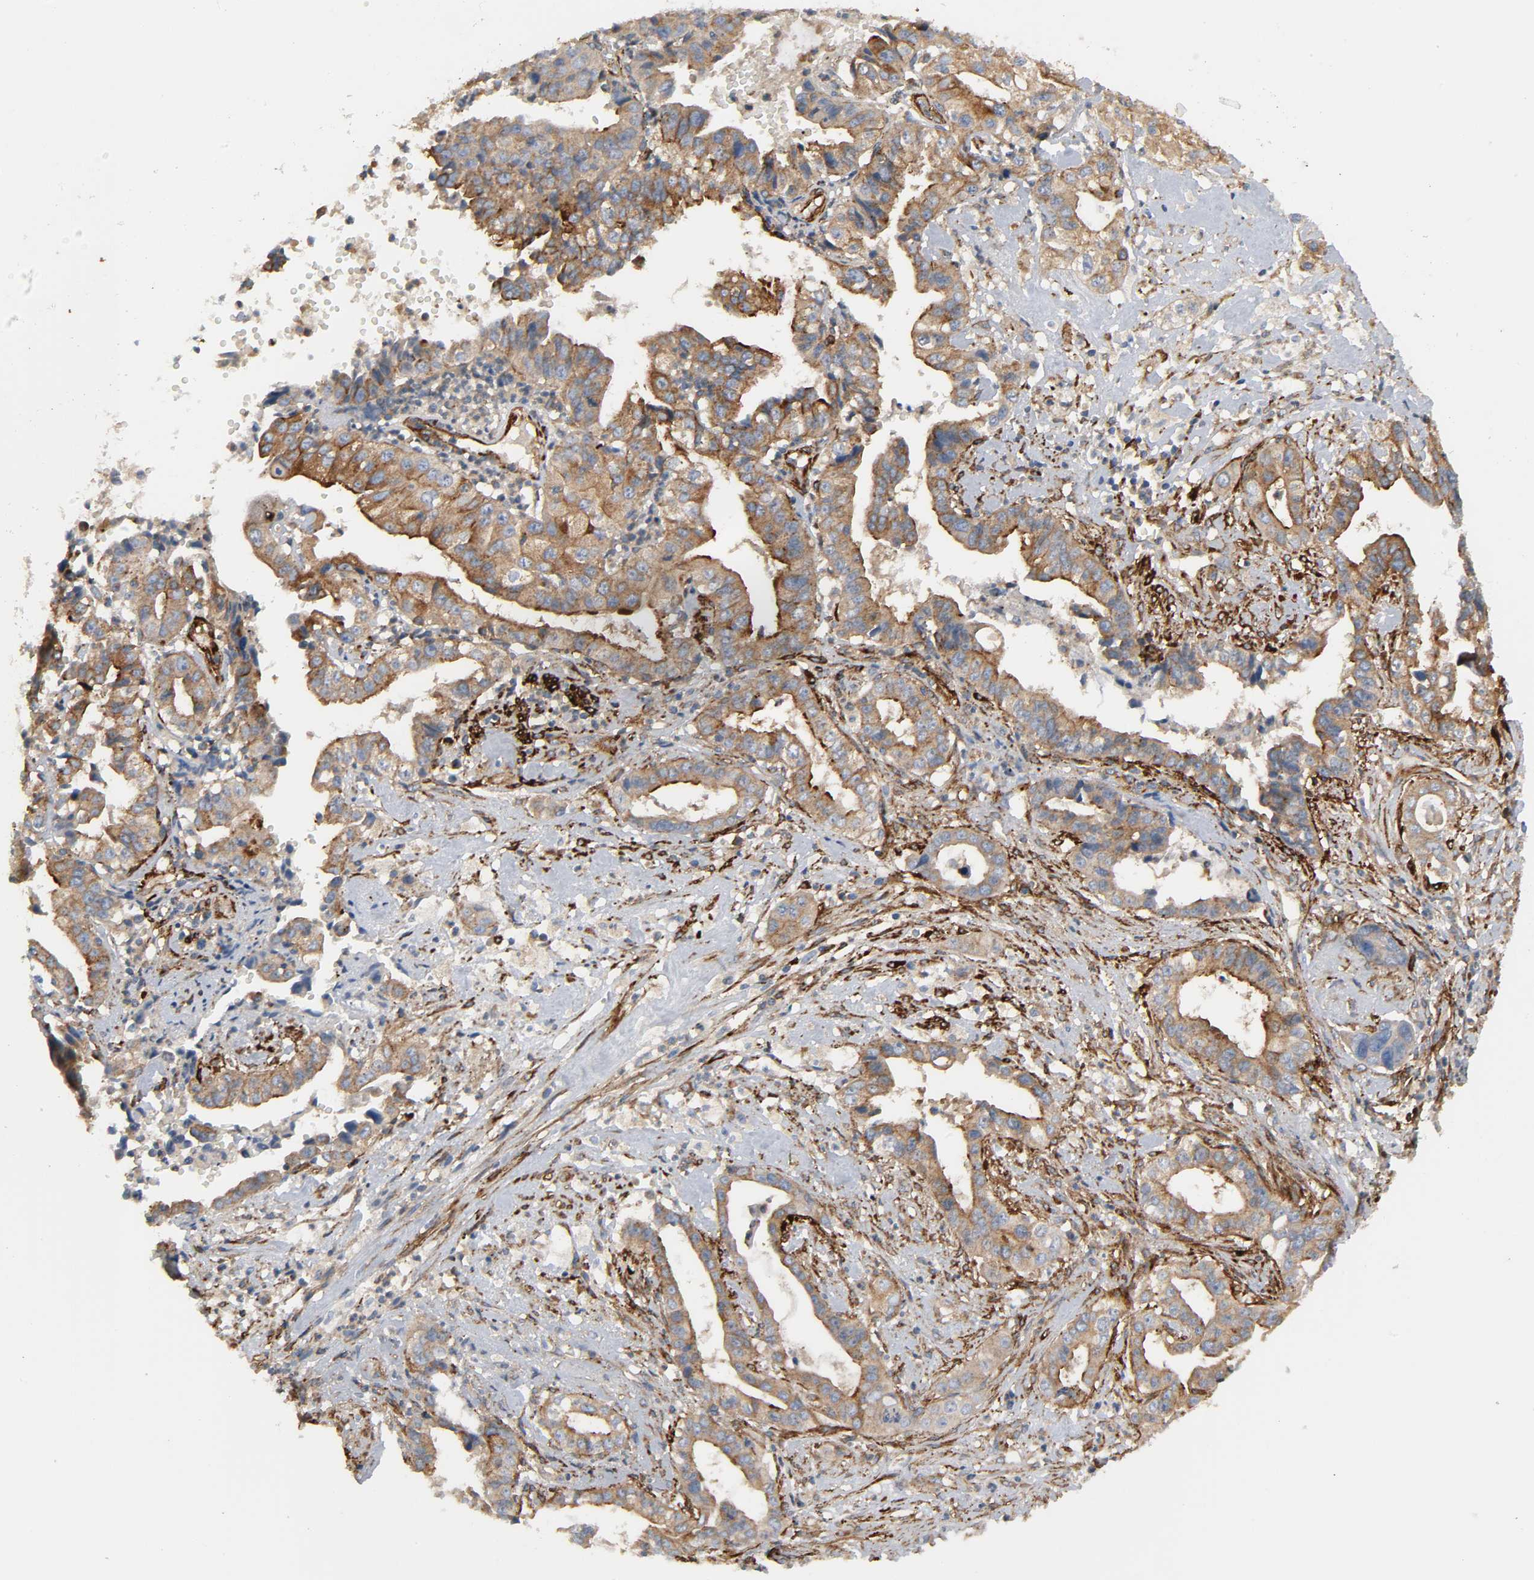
{"staining": {"intensity": "moderate", "quantity": ">75%", "location": "cytoplasmic/membranous"}, "tissue": "liver cancer", "cell_type": "Tumor cells", "image_type": "cancer", "snomed": [{"axis": "morphology", "description": "Cholangiocarcinoma"}, {"axis": "topography", "description": "Liver"}], "caption": "Liver cholangiocarcinoma stained with a protein marker demonstrates moderate staining in tumor cells.", "gene": "ARHGAP1", "patient": {"sex": "female", "age": 61}}